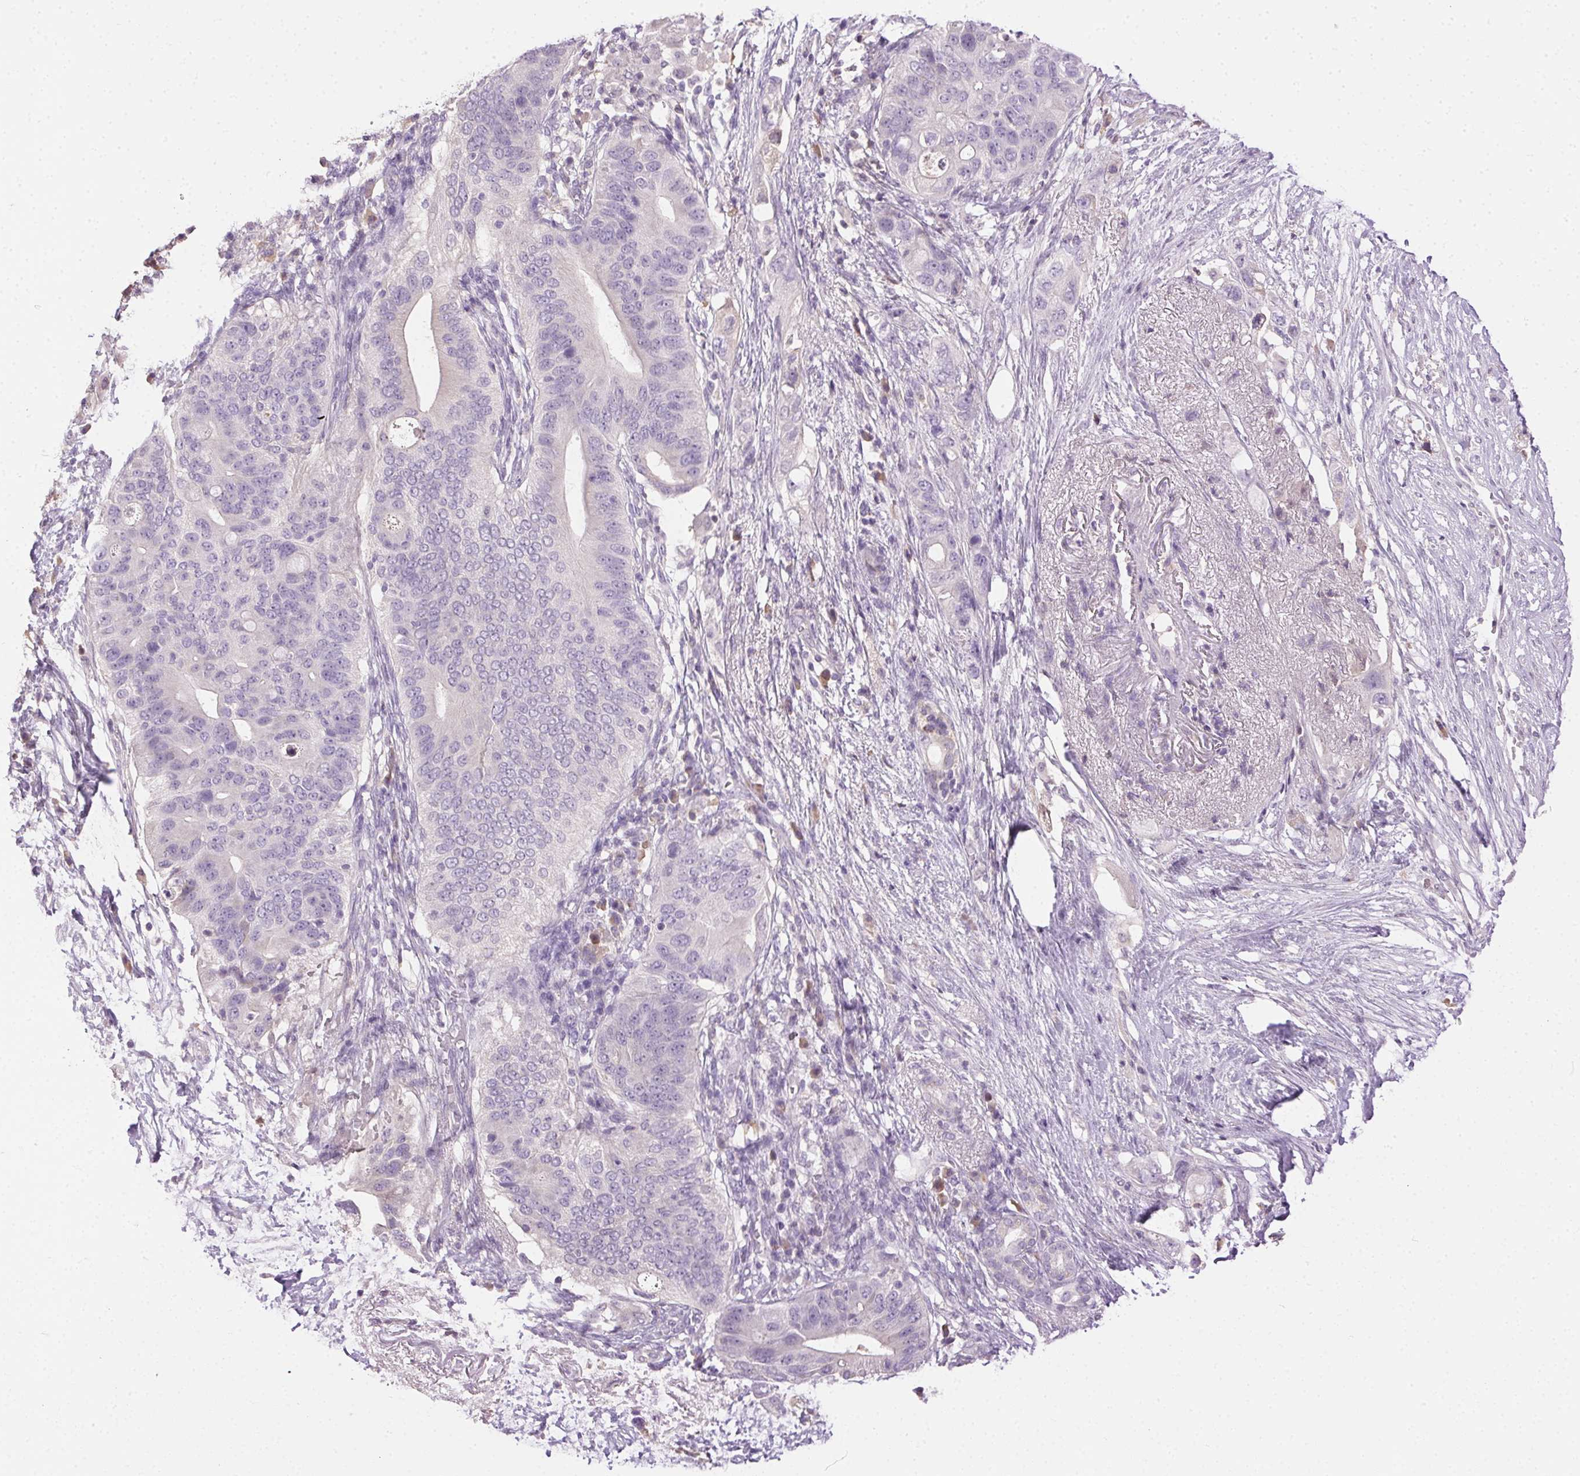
{"staining": {"intensity": "negative", "quantity": "none", "location": "none"}, "tissue": "pancreatic cancer", "cell_type": "Tumor cells", "image_type": "cancer", "snomed": [{"axis": "morphology", "description": "Adenocarcinoma, NOS"}, {"axis": "topography", "description": "Pancreas"}], "caption": "Histopathology image shows no protein positivity in tumor cells of adenocarcinoma (pancreatic) tissue.", "gene": "BPIFB2", "patient": {"sex": "female", "age": 72}}